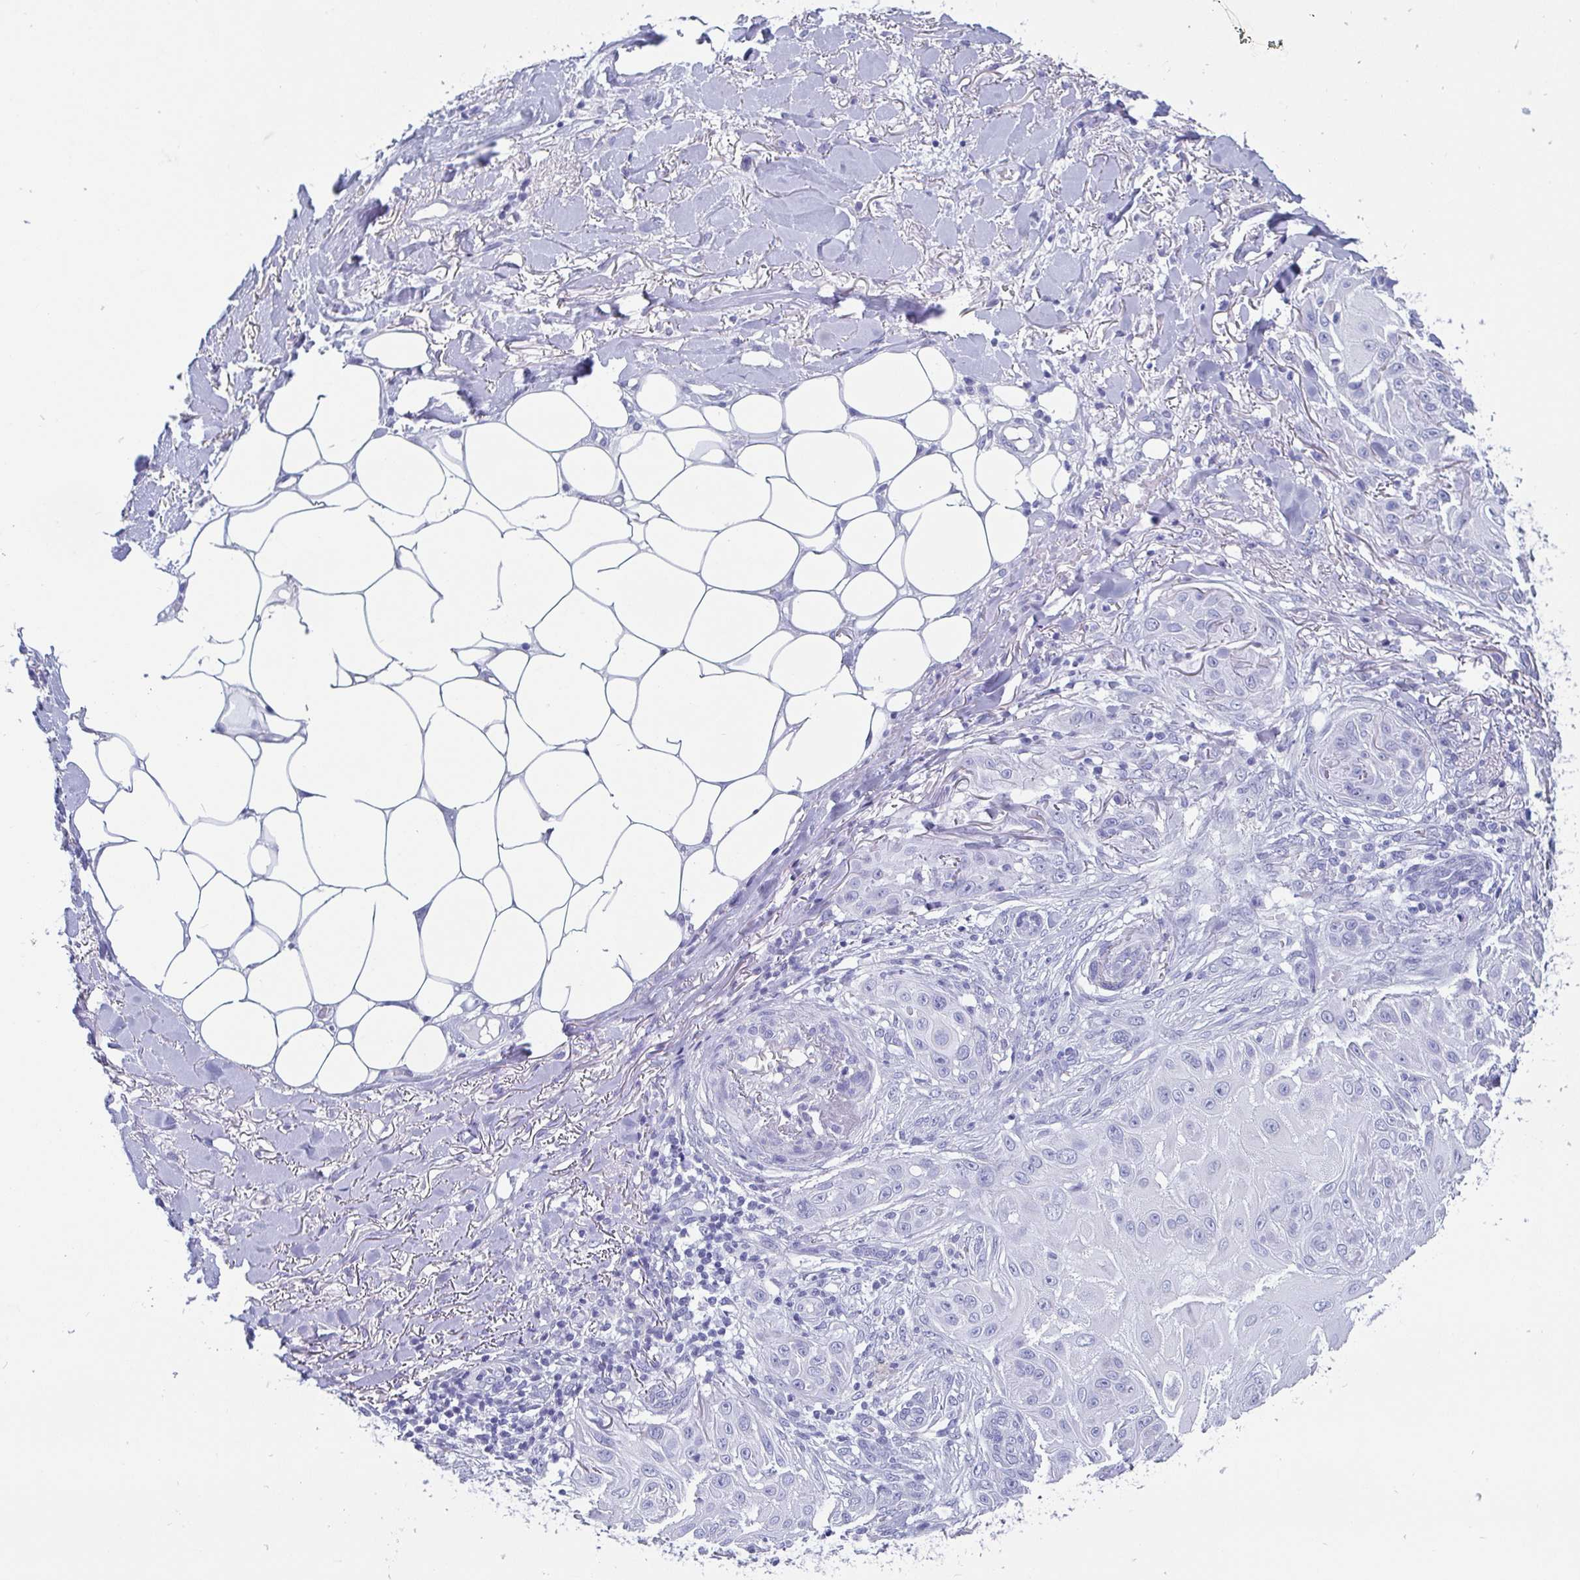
{"staining": {"intensity": "negative", "quantity": "none", "location": "none"}, "tissue": "skin cancer", "cell_type": "Tumor cells", "image_type": "cancer", "snomed": [{"axis": "morphology", "description": "Squamous cell carcinoma, NOS"}, {"axis": "topography", "description": "Skin"}], "caption": "IHC histopathology image of neoplastic tissue: human skin cancer stained with DAB displays no significant protein positivity in tumor cells.", "gene": "SCGN", "patient": {"sex": "female", "age": 91}}